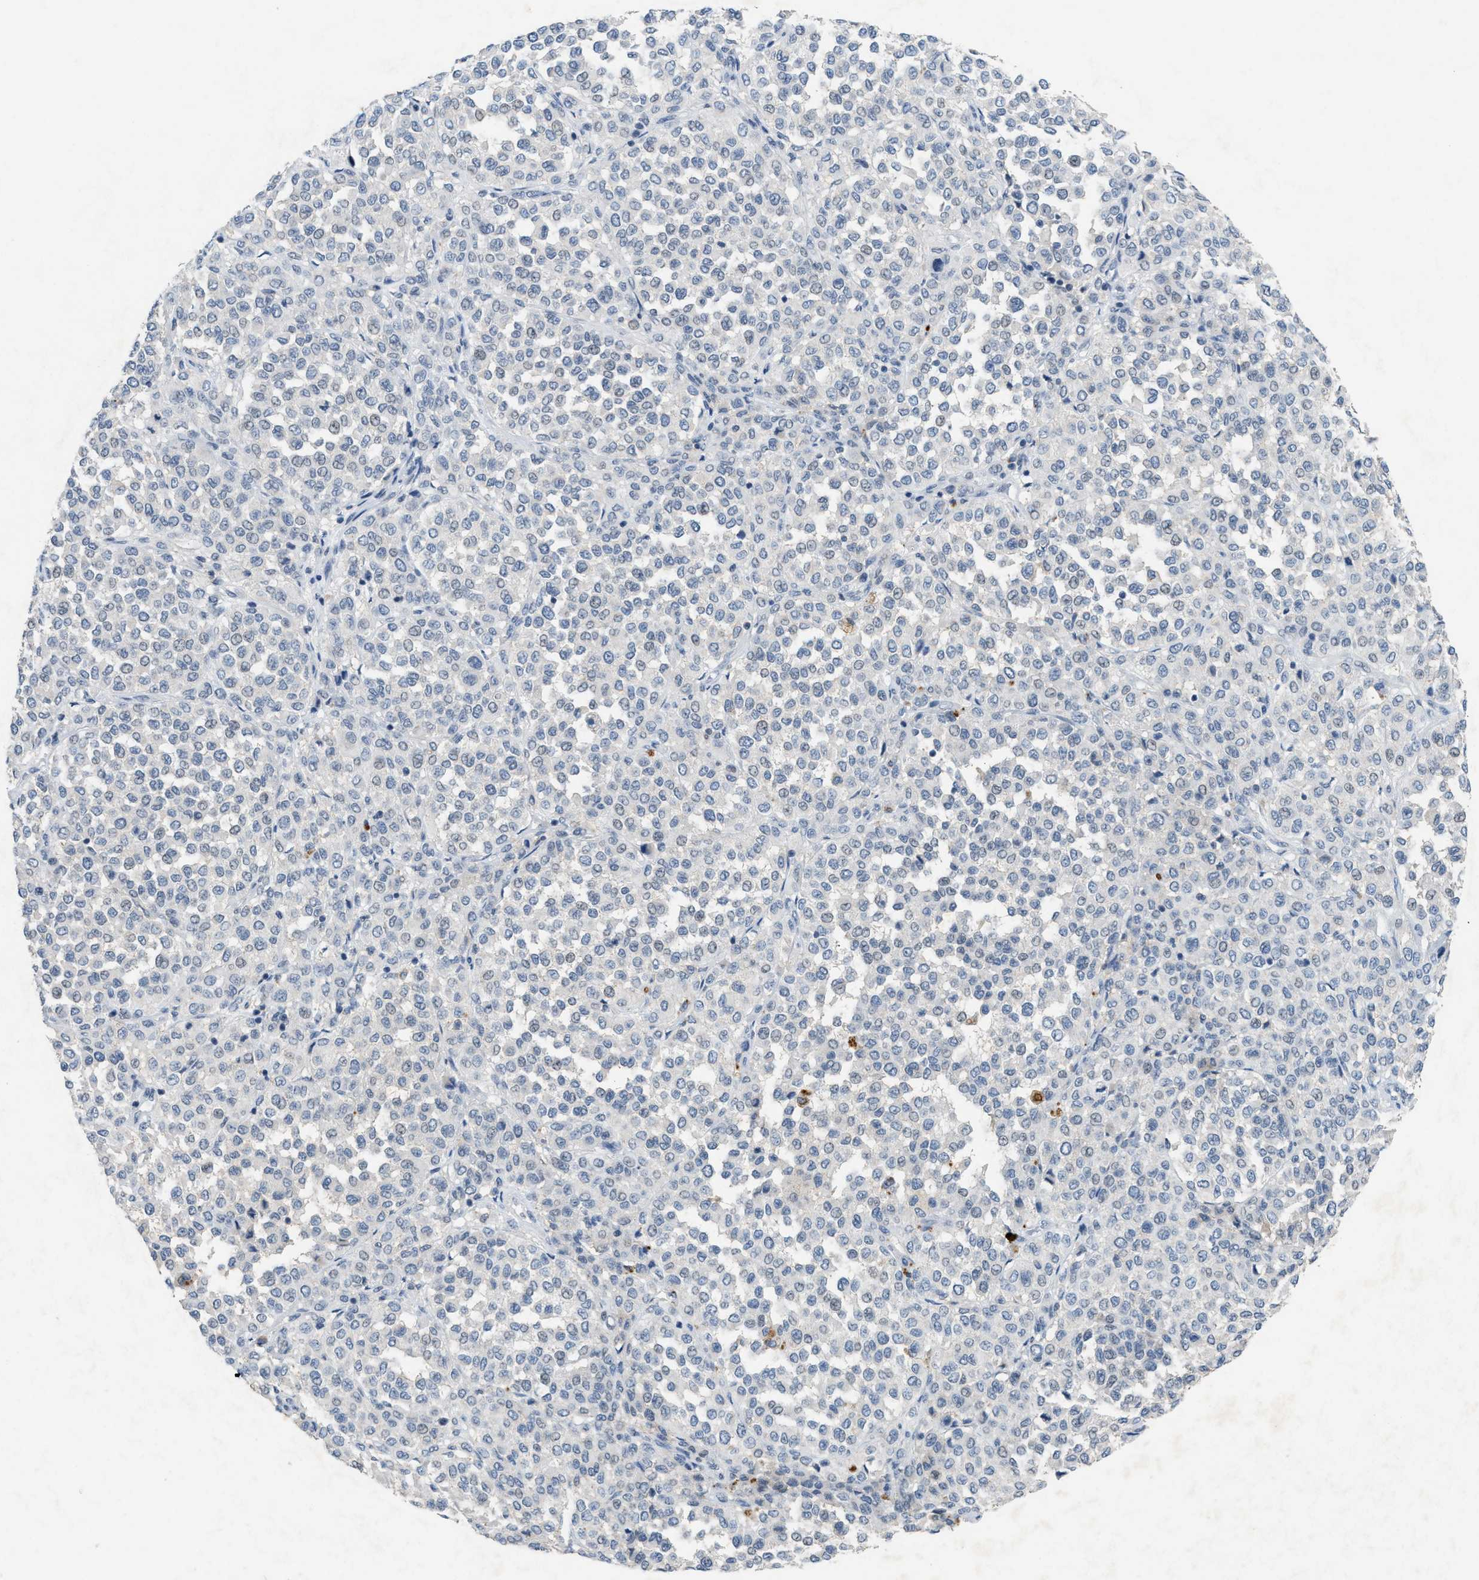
{"staining": {"intensity": "negative", "quantity": "none", "location": "none"}, "tissue": "melanoma", "cell_type": "Tumor cells", "image_type": "cancer", "snomed": [{"axis": "morphology", "description": "Malignant melanoma, Metastatic site"}, {"axis": "topography", "description": "Pancreas"}], "caption": "Malignant melanoma (metastatic site) was stained to show a protein in brown. There is no significant positivity in tumor cells.", "gene": "SLC5A5", "patient": {"sex": "female", "age": 30}}